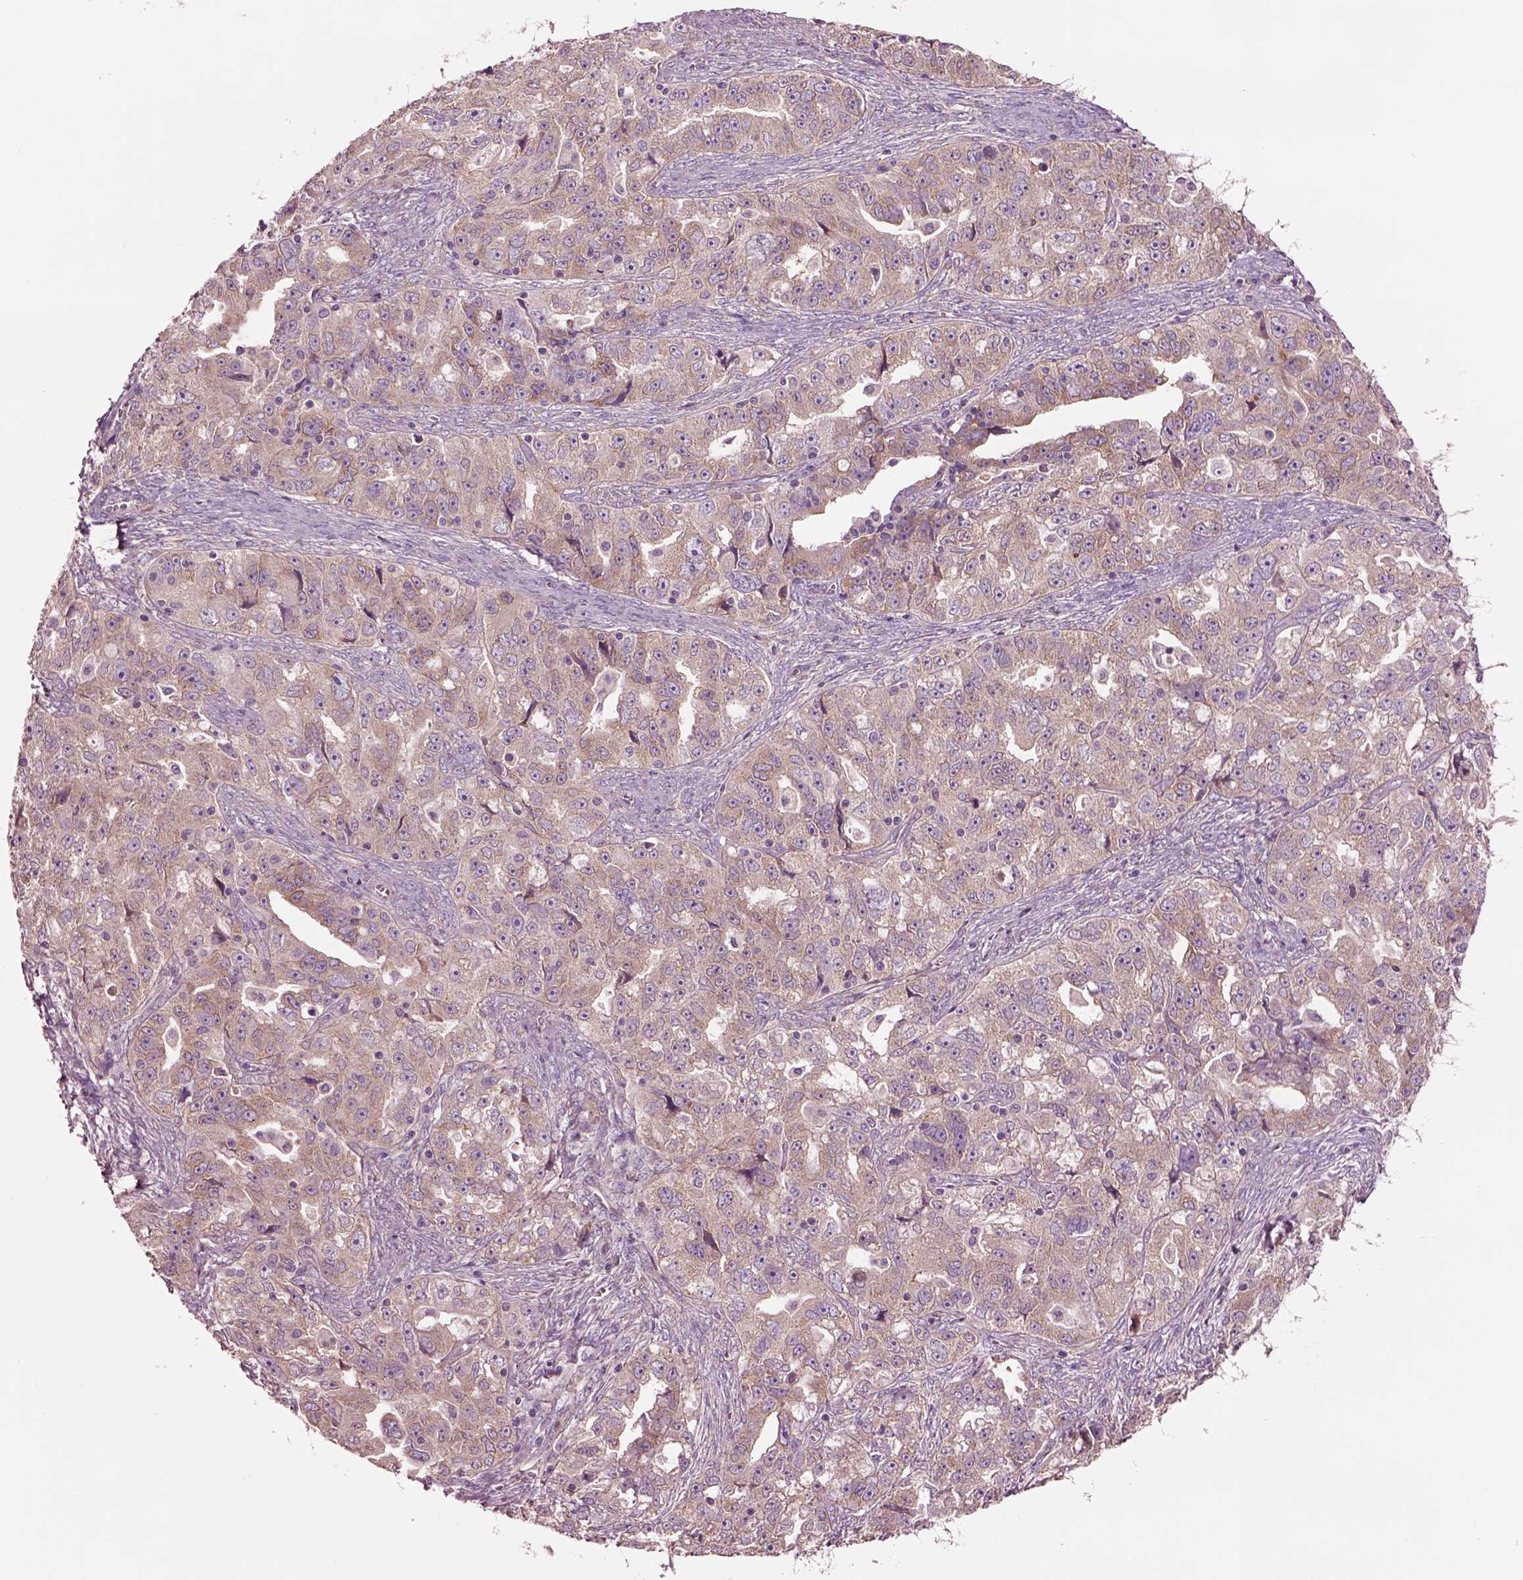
{"staining": {"intensity": "moderate", "quantity": ">75%", "location": "cytoplasmic/membranous"}, "tissue": "ovarian cancer", "cell_type": "Tumor cells", "image_type": "cancer", "snomed": [{"axis": "morphology", "description": "Cystadenocarcinoma, serous, NOS"}, {"axis": "topography", "description": "Ovary"}], "caption": "Ovarian serous cystadenocarcinoma tissue displays moderate cytoplasmic/membranous expression in approximately >75% of tumor cells The protein of interest is shown in brown color, while the nuclei are stained blue.", "gene": "SEC23A", "patient": {"sex": "female", "age": 51}}